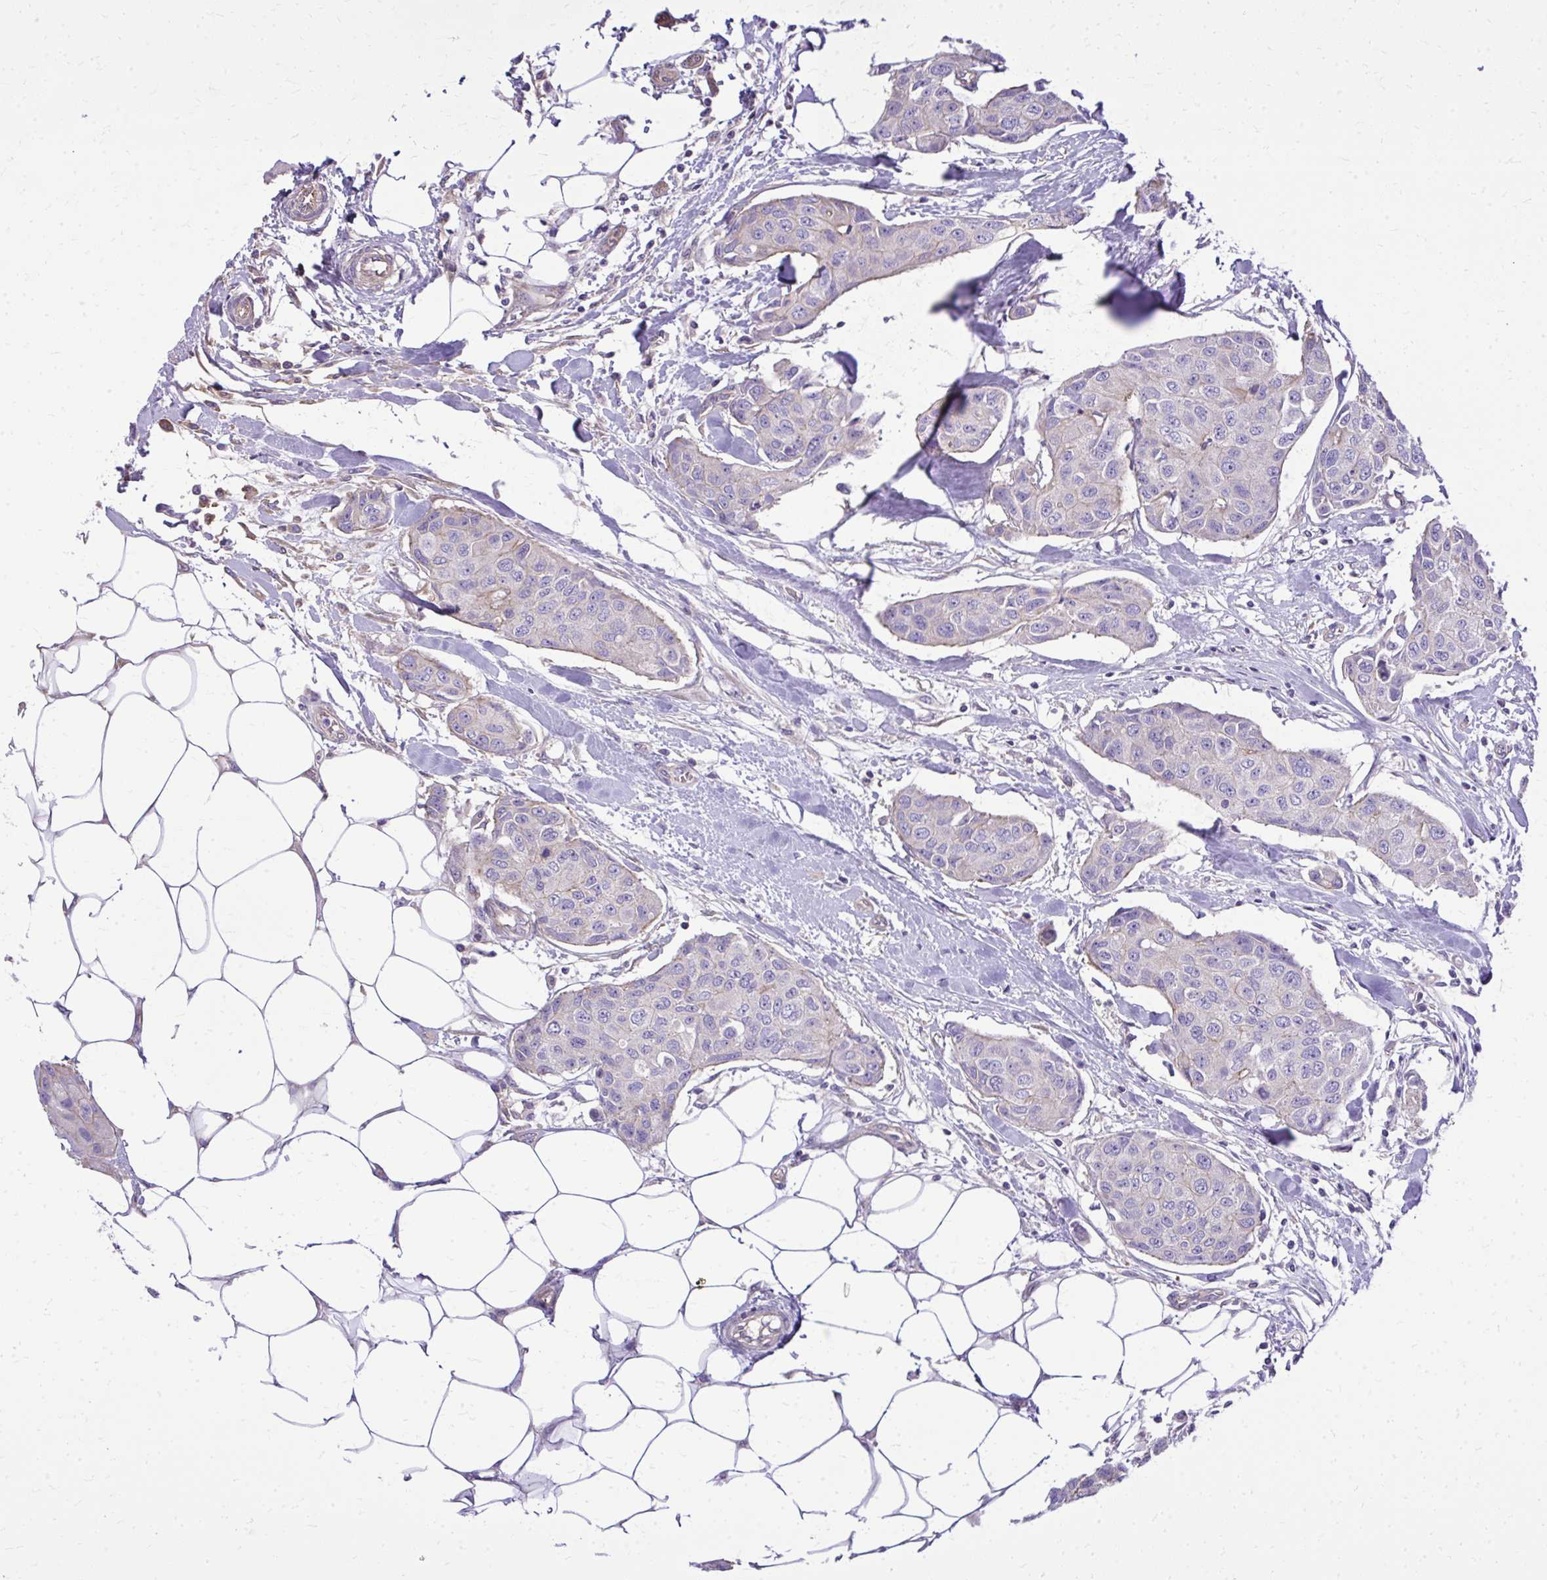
{"staining": {"intensity": "negative", "quantity": "none", "location": "none"}, "tissue": "breast cancer", "cell_type": "Tumor cells", "image_type": "cancer", "snomed": [{"axis": "morphology", "description": "Duct carcinoma"}, {"axis": "topography", "description": "Breast"}, {"axis": "topography", "description": "Lymph node"}], "caption": "Immunohistochemical staining of breast cancer shows no significant positivity in tumor cells.", "gene": "RUNDC3B", "patient": {"sex": "female", "age": 80}}